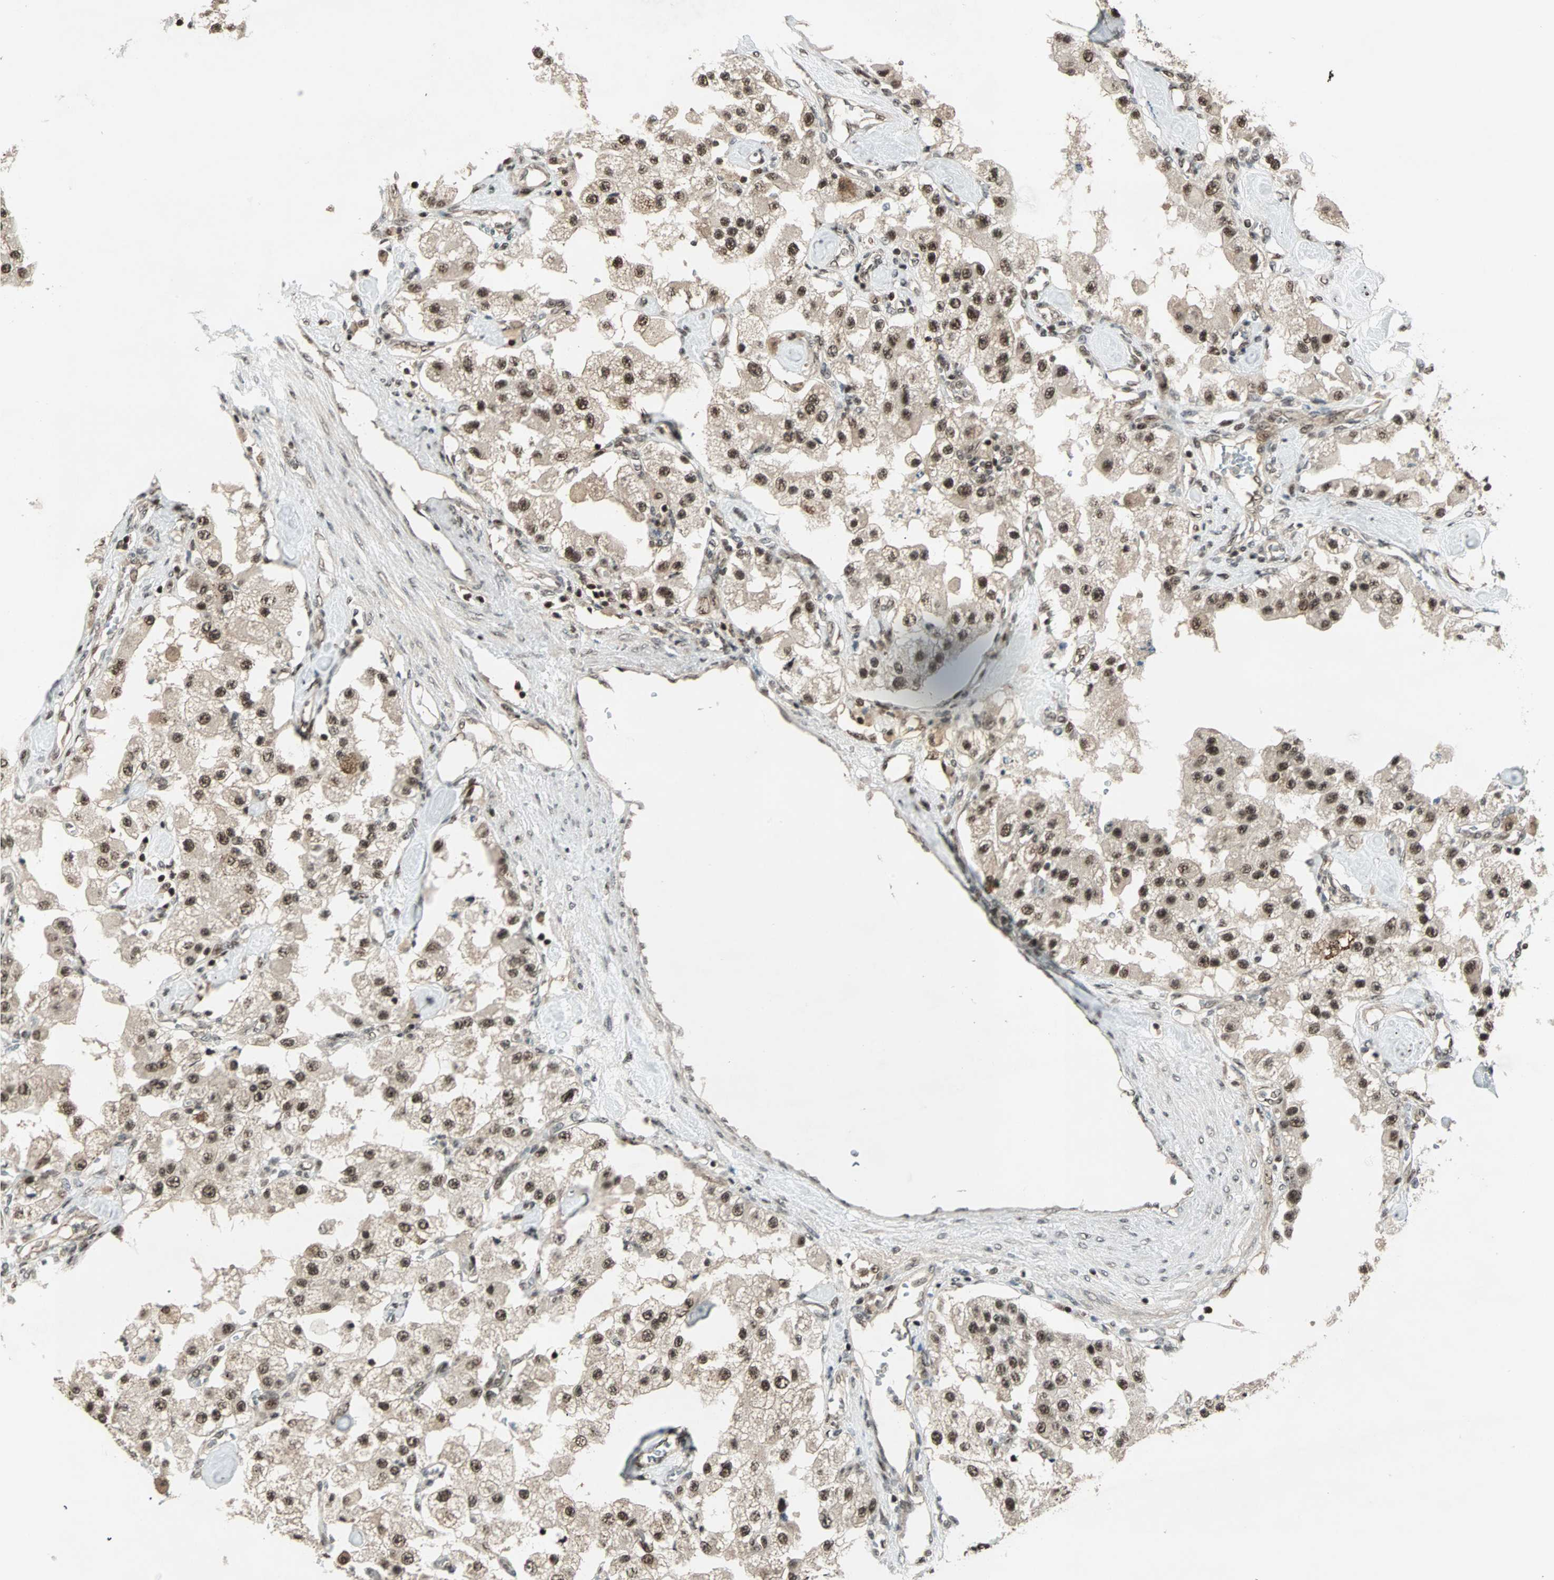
{"staining": {"intensity": "strong", "quantity": ">75%", "location": "cytoplasmic/membranous,nuclear"}, "tissue": "carcinoid", "cell_type": "Tumor cells", "image_type": "cancer", "snomed": [{"axis": "morphology", "description": "Carcinoid, malignant, NOS"}, {"axis": "topography", "description": "Pancreas"}], "caption": "Carcinoid was stained to show a protein in brown. There is high levels of strong cytoplasmic/membranous and nuclear staining in about >75% of tumor cells.", "gene": "ZNF44", "patient": {"sex": "male", "age": 41}}